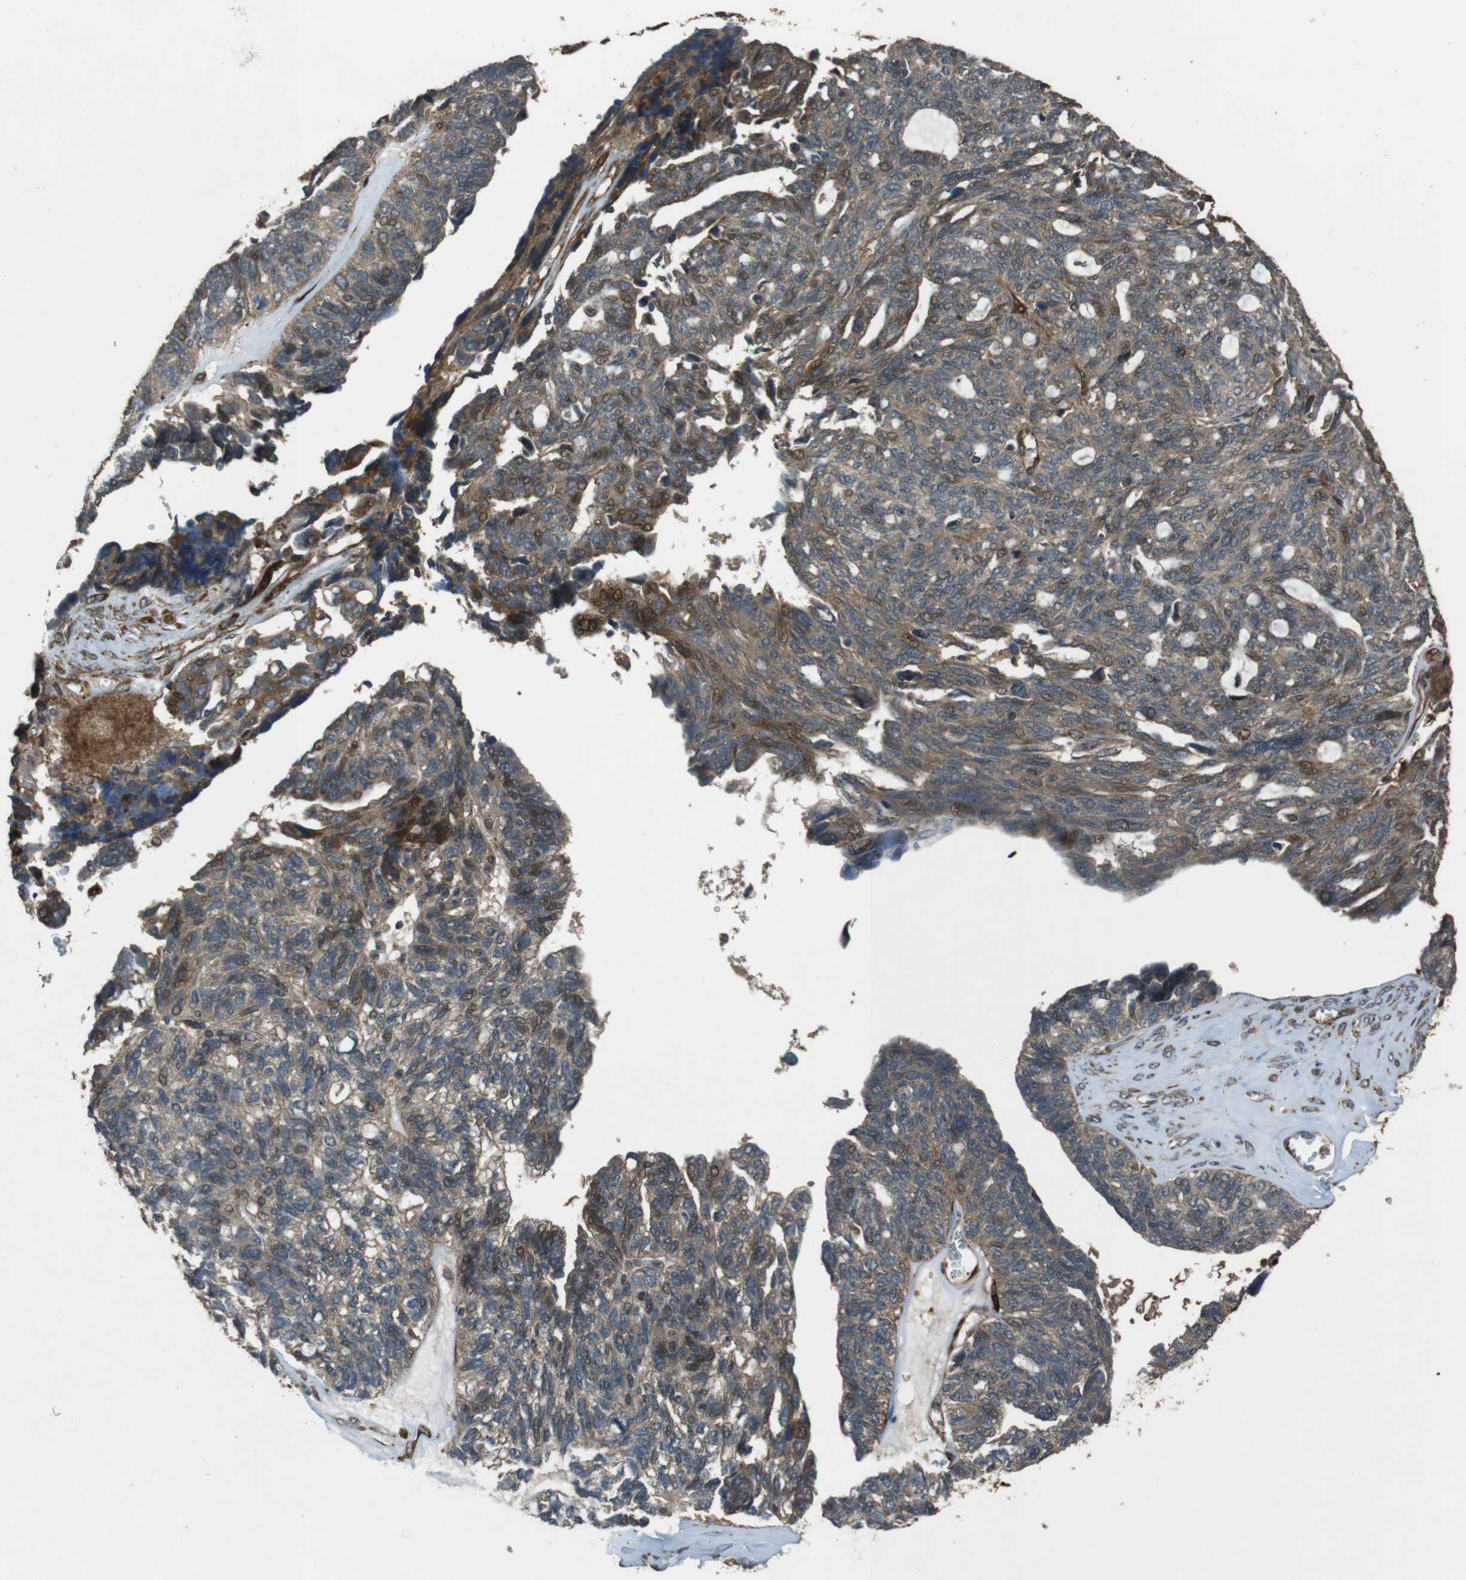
{"staining": {"intensity": "moderate", "quantity": "25%-75%", "location": "cytoplasmic/membranous,nuclear"}, "tissue": "ovarian cancer", "cell_type": "Tumor cells", "image_type": "cancer", "snomed": [{"axis": "morphology", "description": "Cystadenocarcinoma, serous, NOS"}, {"axis": "topography", "description": "Ovary"}], "caption": "About 25%-75% of tumor cells in serous cystadenocarcinoma (ovarian) demonstrate moderate cytoplasmic/membranous and nuclear protein staining as visualized by brown immunohistochemical staining.", "gene": "MSRB3", "patient": {"sex": "female", "age": 79}}